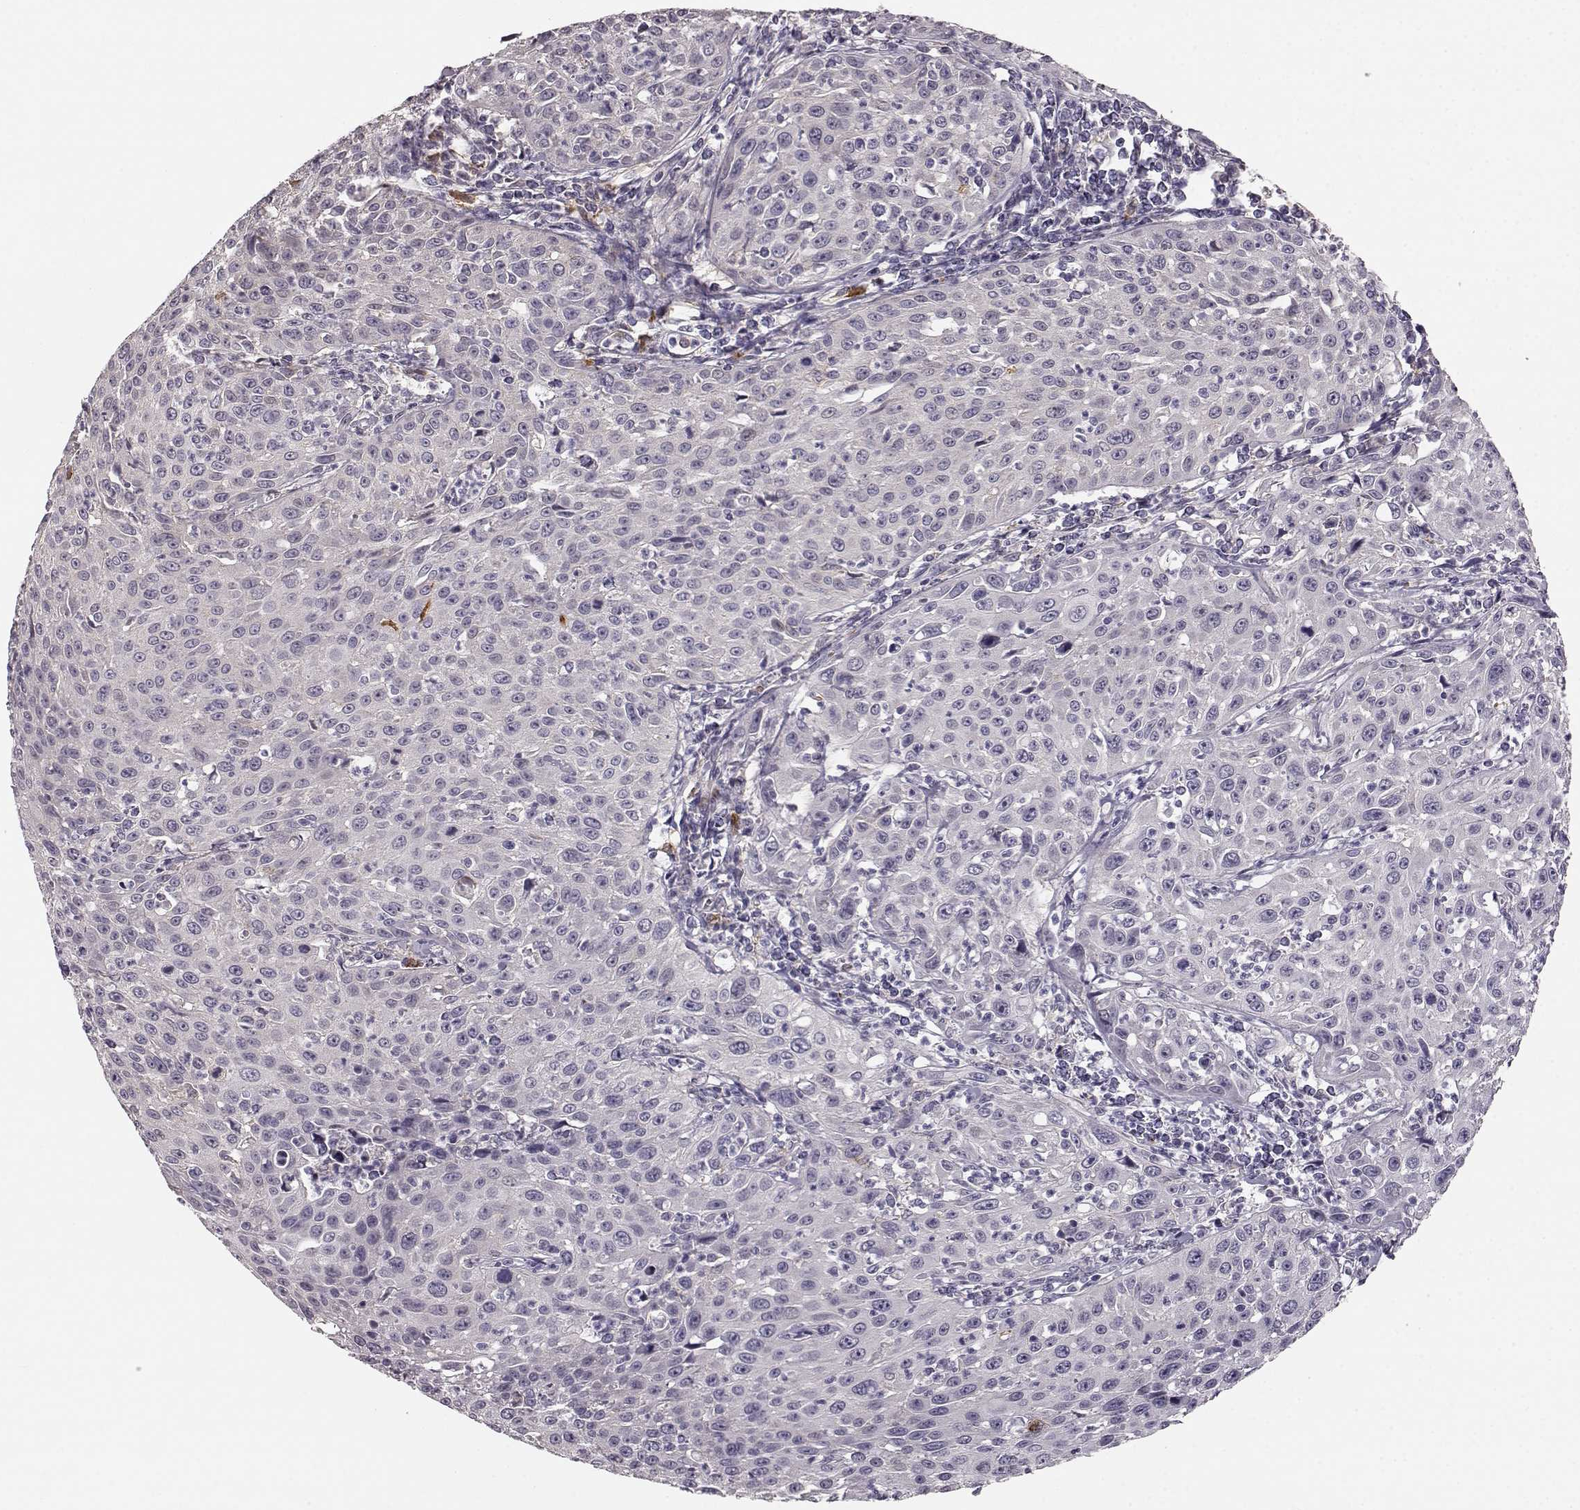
{"staining": {"intensity": "negative", "quantity": "none", "location": "none"}, "tissue": "cervical cancer", "cell_type": "Tumor cells", "image_type": "cancer", "snomed": [{"axis": "morphology", "description": "Squamous cell carcinoma, NOS"}, {"axis": "topography", "description": "Cervix"}], "caption": "A histopathology image of human cervical squamous cell carcinoma is negative for staining in tumor cells. (DAB immunohistochemistry, high magnification).", "gene": "GPR50", "patient": {"sex": "female", "age": 26}}